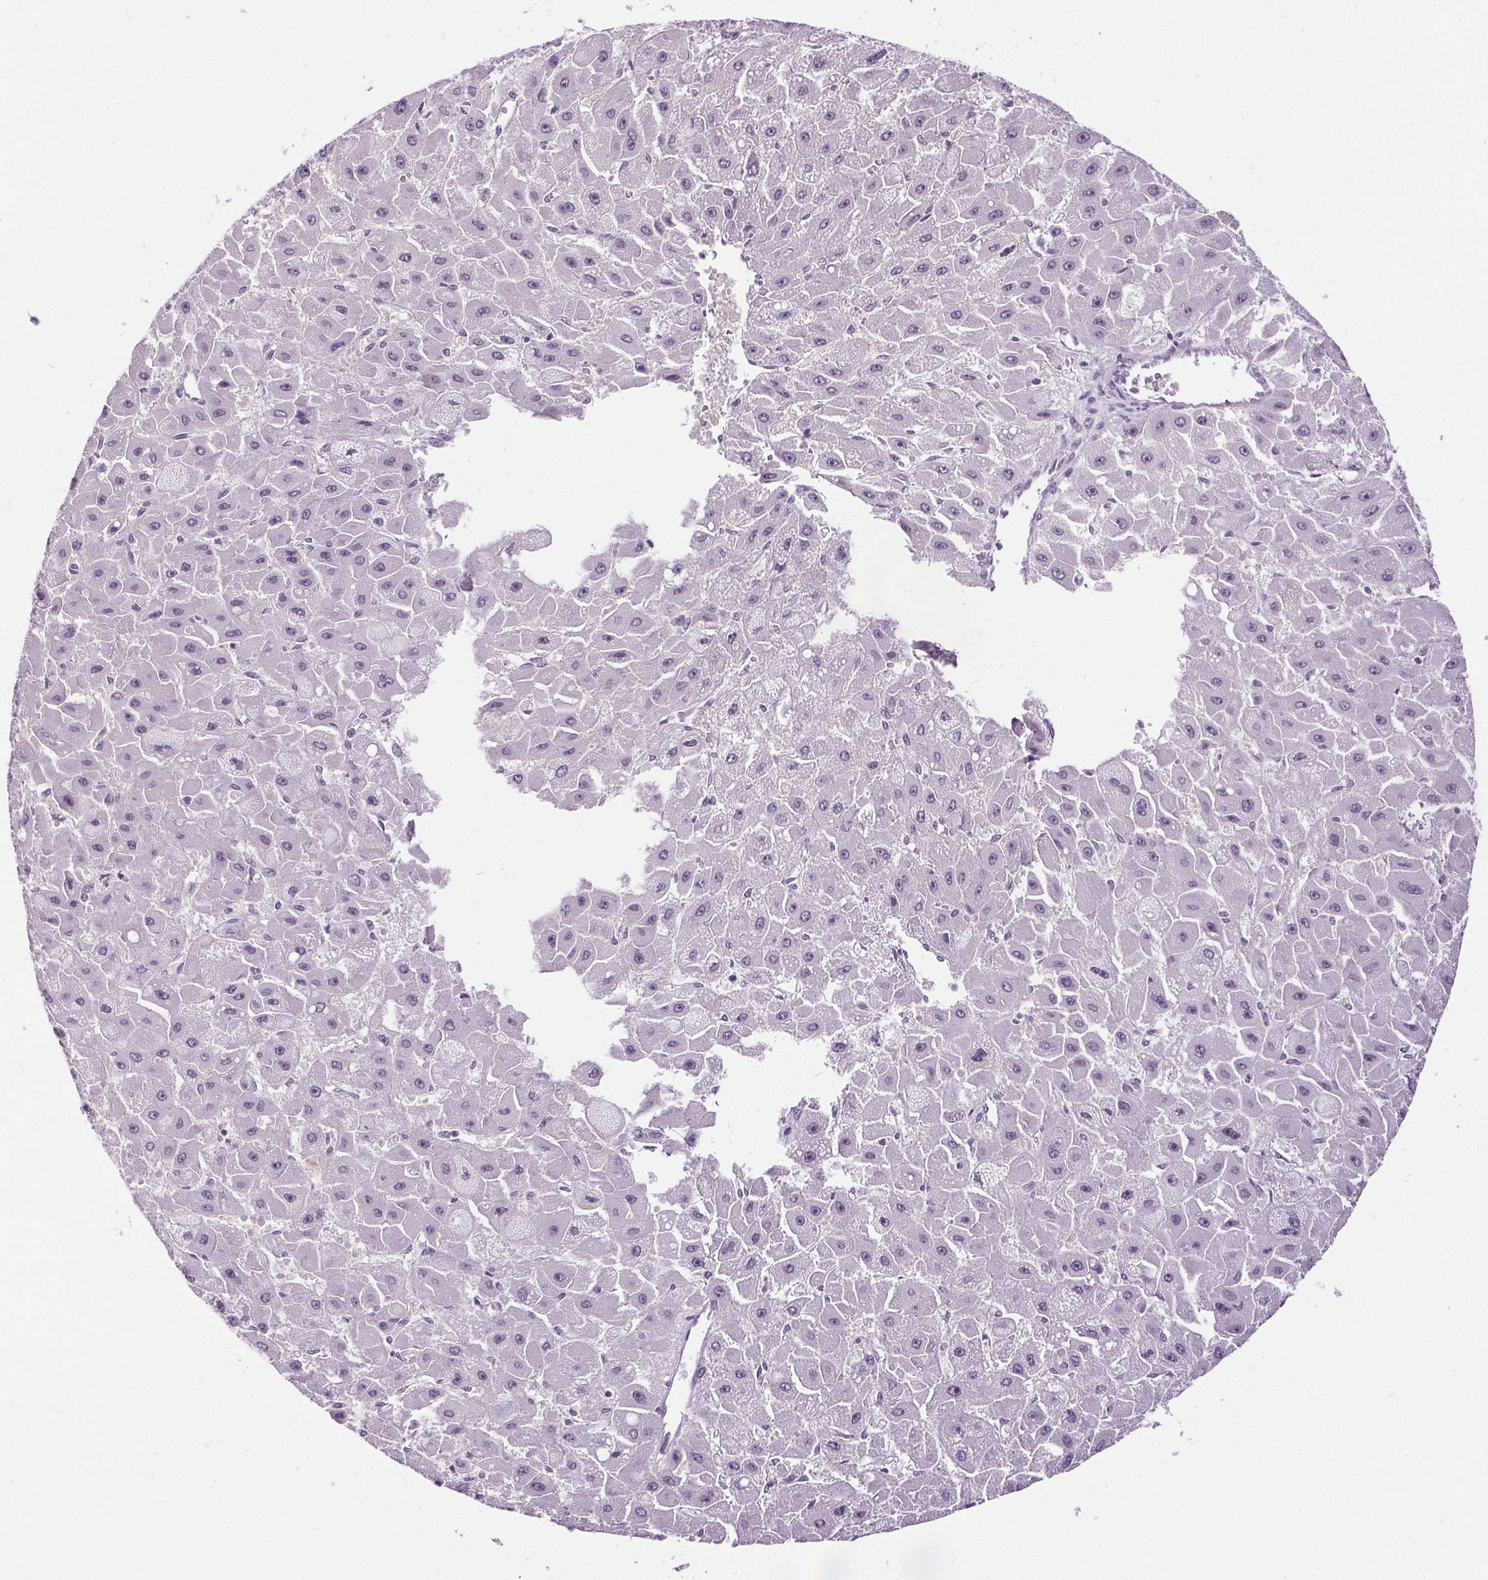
{"staining": {"intensity": "negative", "quantity": "none", "location": "none"}, "tissue": "liver cancer", "cell_type": "Tumor cells", "image_type": "cancer", "snomed": [{"axis": "morphology", "description": "Carcinoma, Hepatocellular, NOS"}, {"axis": "topography", "description": "Liver"}], "caption": "Immunohistochemistry of hepatocellular carcinoma (liver) shows no expression in tumor cells. (Stains: DAB IHC with hematoxylin counter stain, Microscopy: brightfield microscopy at high magnification).", "gene": "SLC2A9", "patient": {"sex": "female", "age": 25}}